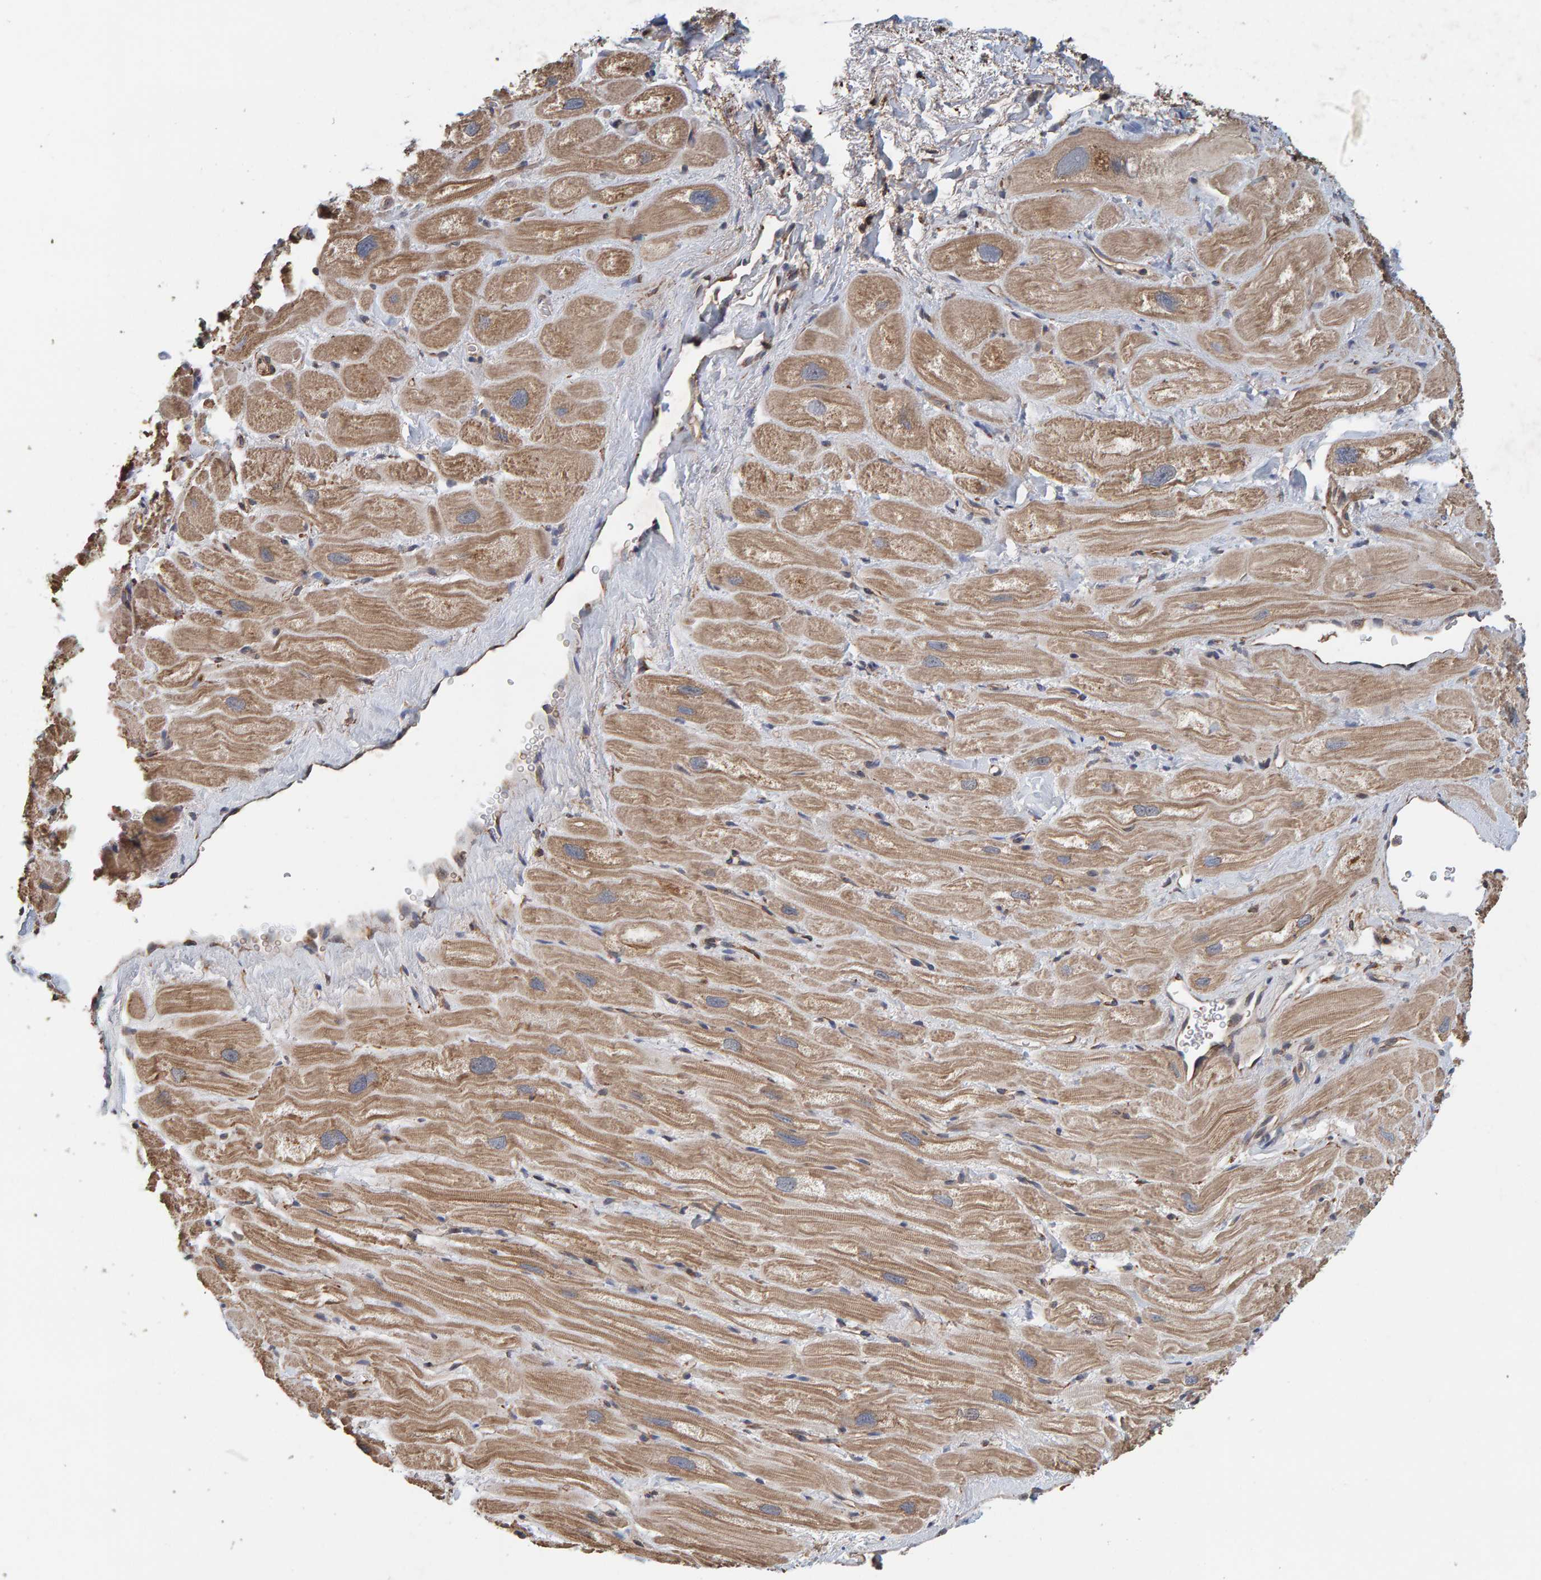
{"staining": {"intensity": "moderate", "quantity": ">75%", "location": "cytoplasmic/membranous"}, "tissue": "heart muscle", "cell_type": "Cardiomyocytes", "image_type": "normal", "snomed": [{"axis": "morphology", "description": "Normal tissue, NOS"}, {"axis": "topography", "description": "Heart"}], "caption": "A brown stain labels moderate cytoplasmic/membranous expression of a protein in cardiomyocytes of normal heart muscle.", "gene": "PLA2G3", "patient": {"sex": "male", "age": 49}}